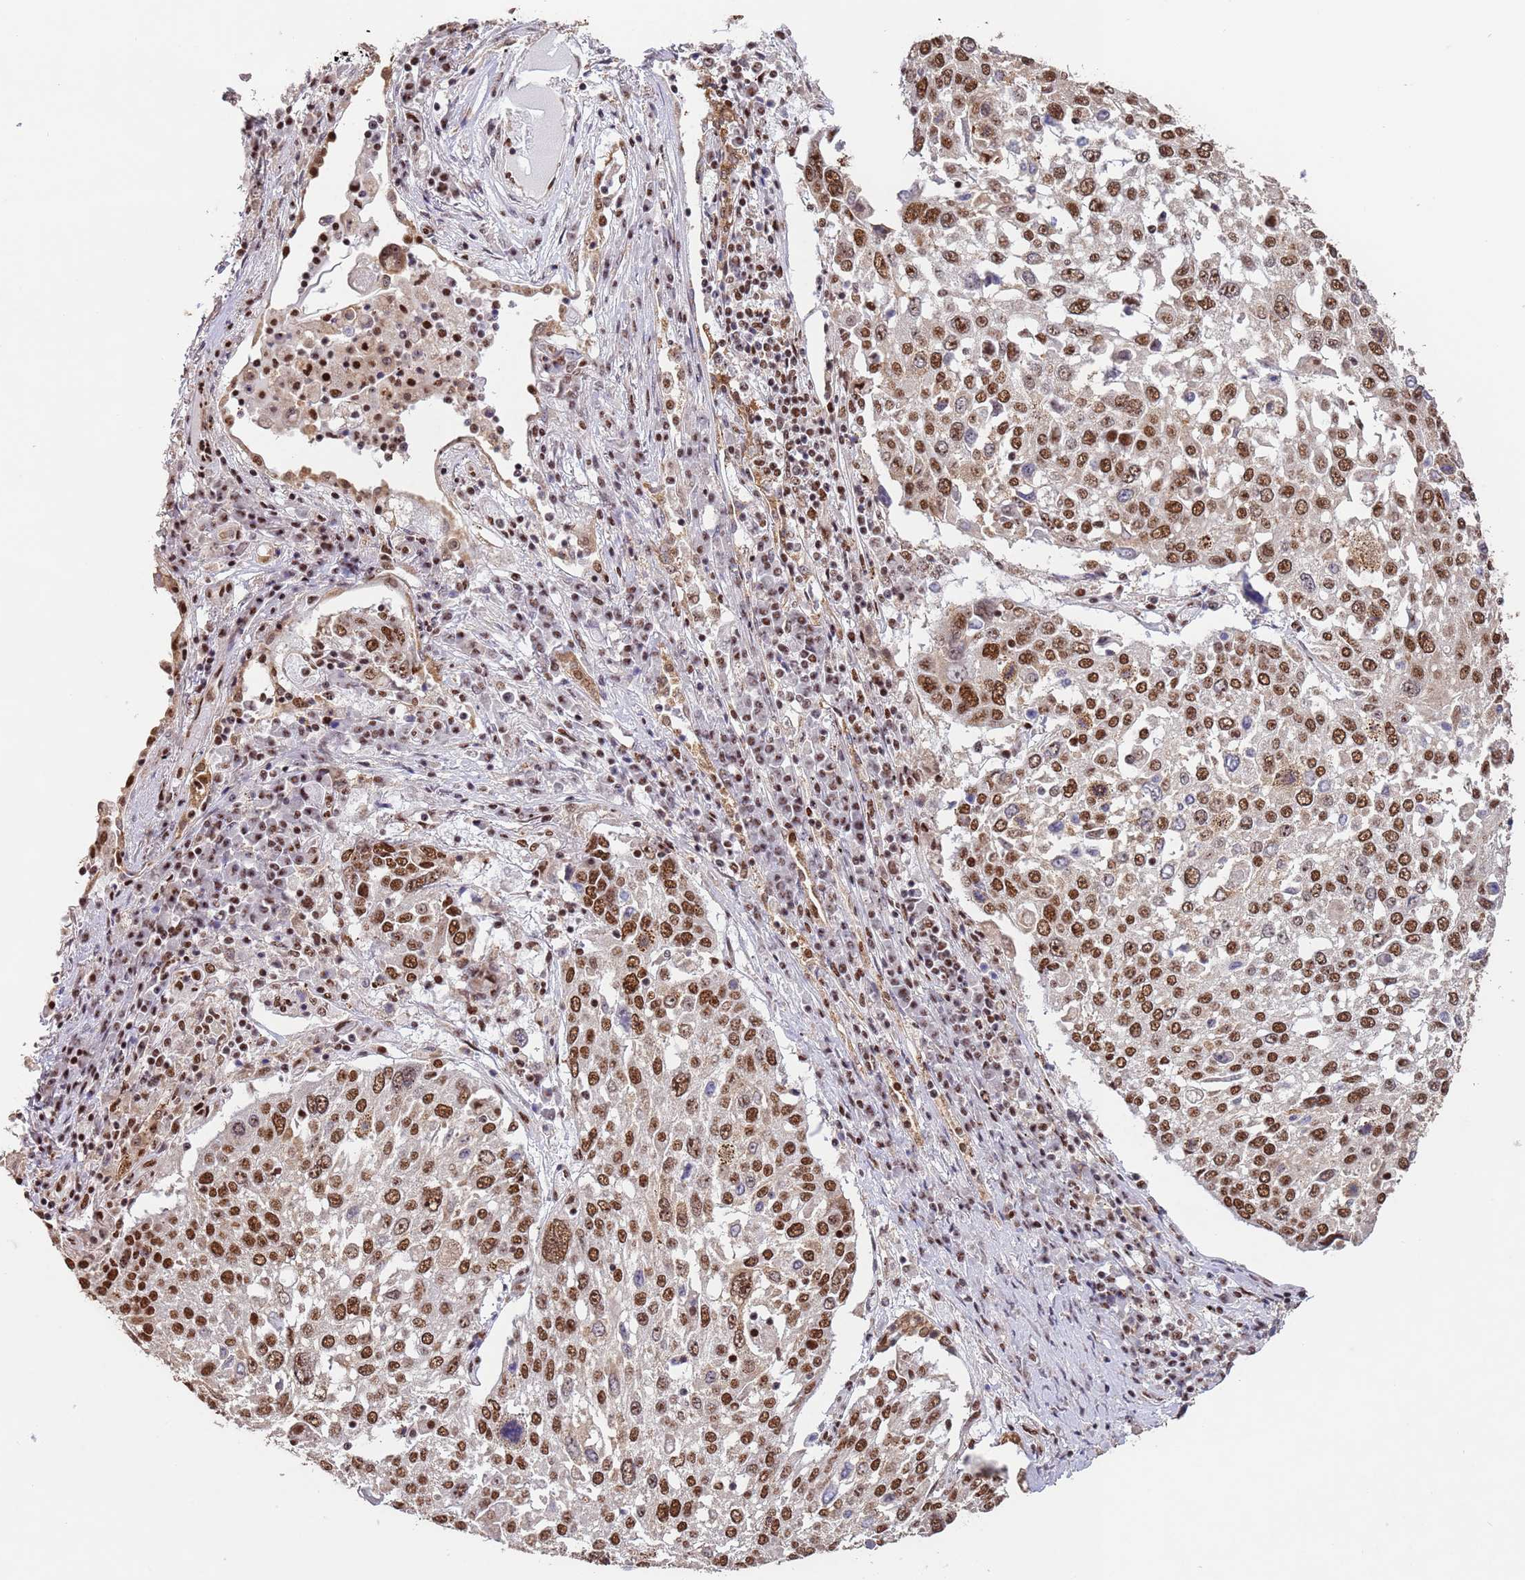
{"staining": {"intensity": "moderate", "quantity": ">75%", "location": "nuclear"}, "tissue": "lung cancer", "cell_type": "Tumor cells", "image_type": "cancer", "snomed": [{"axis": "morphology", "description": "Squamous cell carcinoma, NOS"}, {"axis": "topography", "description": "Lung"}], "caption": "Tumor cells display medium levels of moderate nuclear expression in approximately >75% of cells in lung cancer.", "gene": "ESF1", "patient": {"sex": "male", "age": 65}}